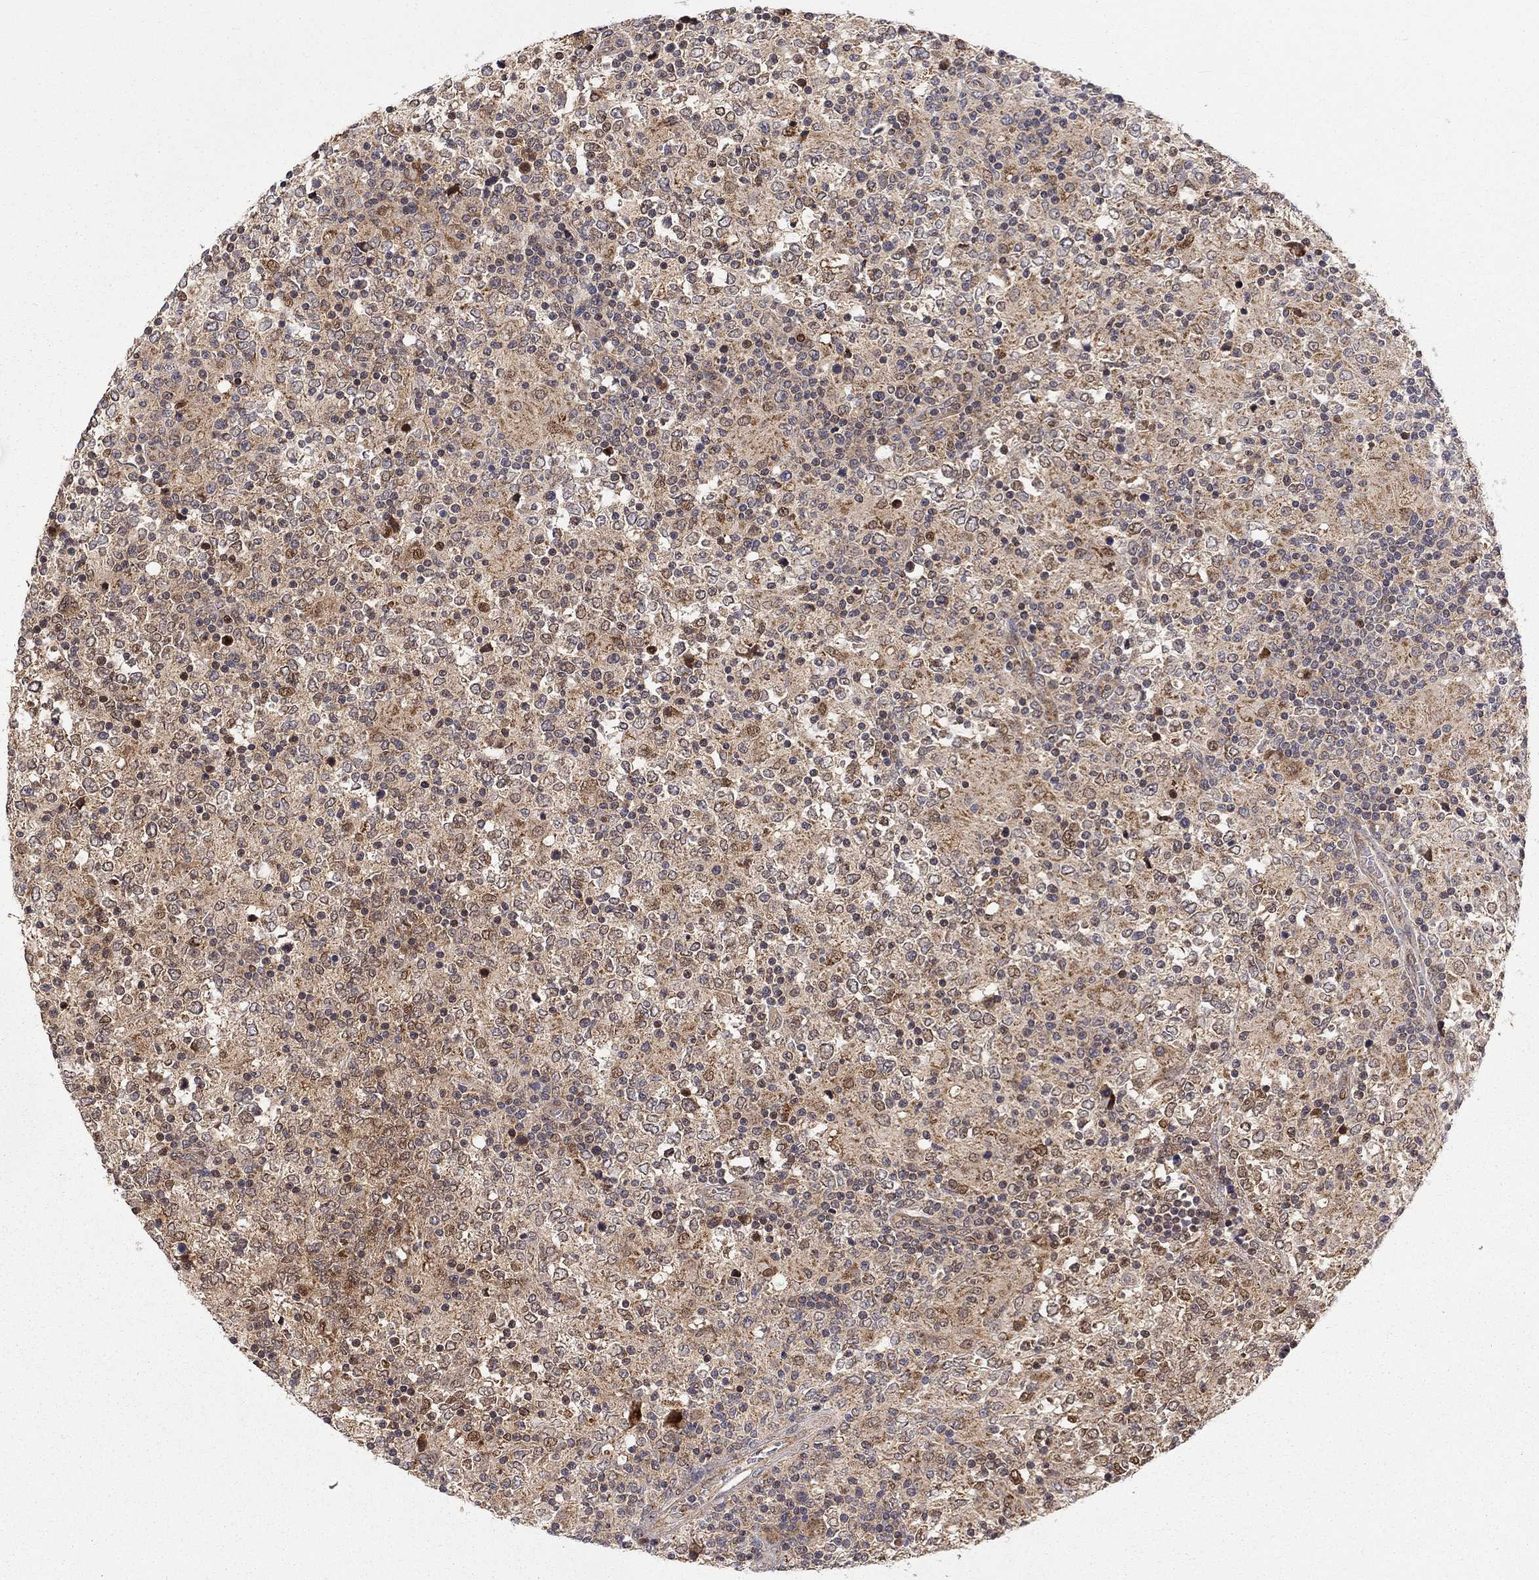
{"staining": {"intensity": "negative", "quantity": "none", "location": "none"}, "tissue": "lymphoma", "cell_type": "Tumor cells", "image_type": "cancer", "snomed": [{"axis": "morphology", "description": "Malignant lymphoma, non-Hodgkin's type, High grade"}, {"axis": "topography", "description": "Lymph node"}], "caption": "Immunohistochemistry (IHC) photomicrograph of neoplastic tissue: human lymphoma stained with DAB exhibits no significant protein positivity in tumor cells.", "gene": "ELOB", "patient": {"sex": "female", "age": 84}}